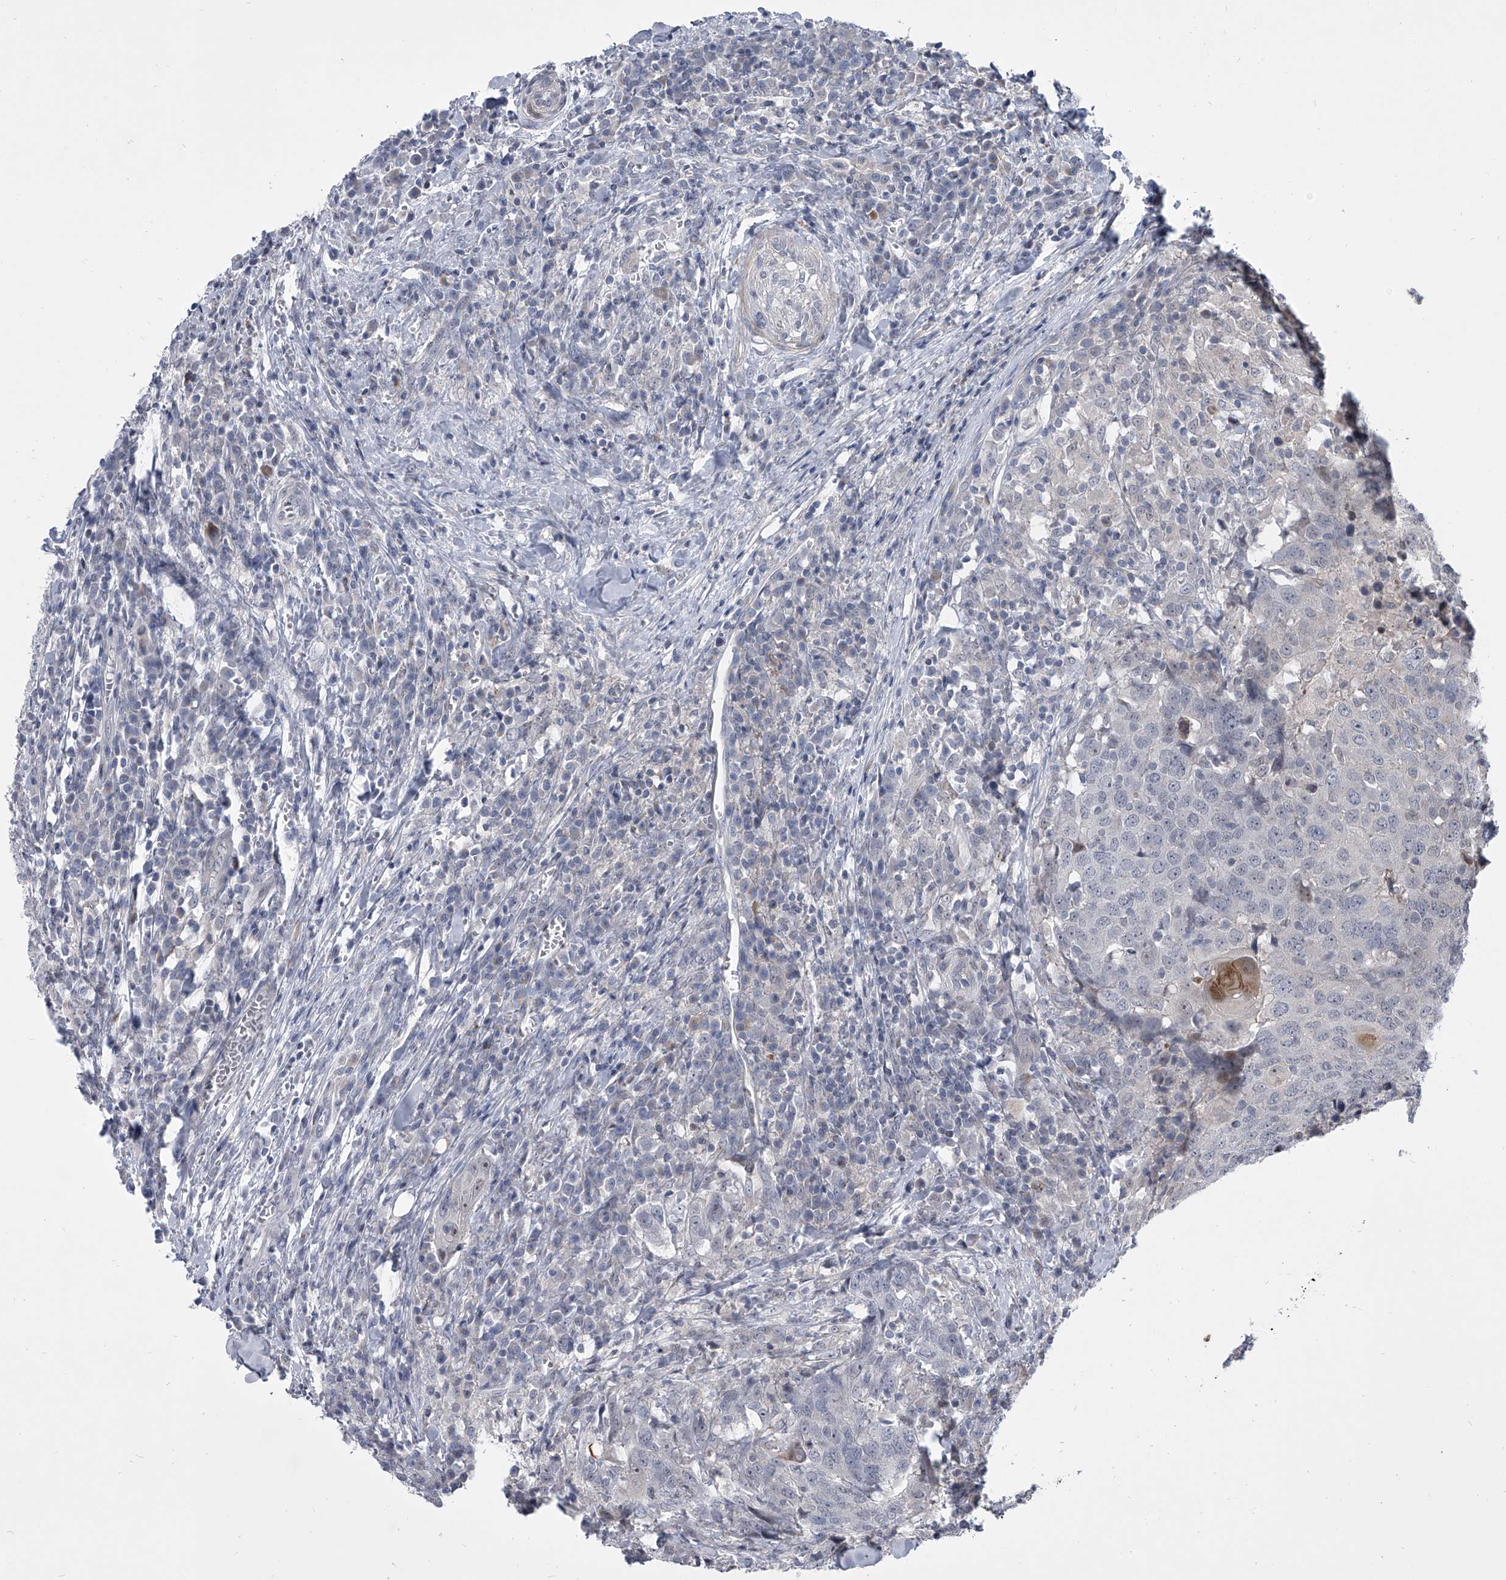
{"staining": {"intensity": "negative", "quantity": "none", "location": "none"}, "tissue": "head and neck cancer", "cell_type": "Tumor cells", "image_type": "cancer", "snomed": [{"axis": "morphology", "description": "Squamous cell carcinoma, NOS"}, {"axis": "topography", "description": "Head-Neck"}], "caption": "Head and neck squamous cell carcinoma was stained to show a protein in brown. There is no significant staining in tumor cells. (DAB immunohistochemistry (IHC) visualized using brightfield microscopy, high magnification).", "gene": "HEATR6", "patient": {"sex": "male", "age": 66}}